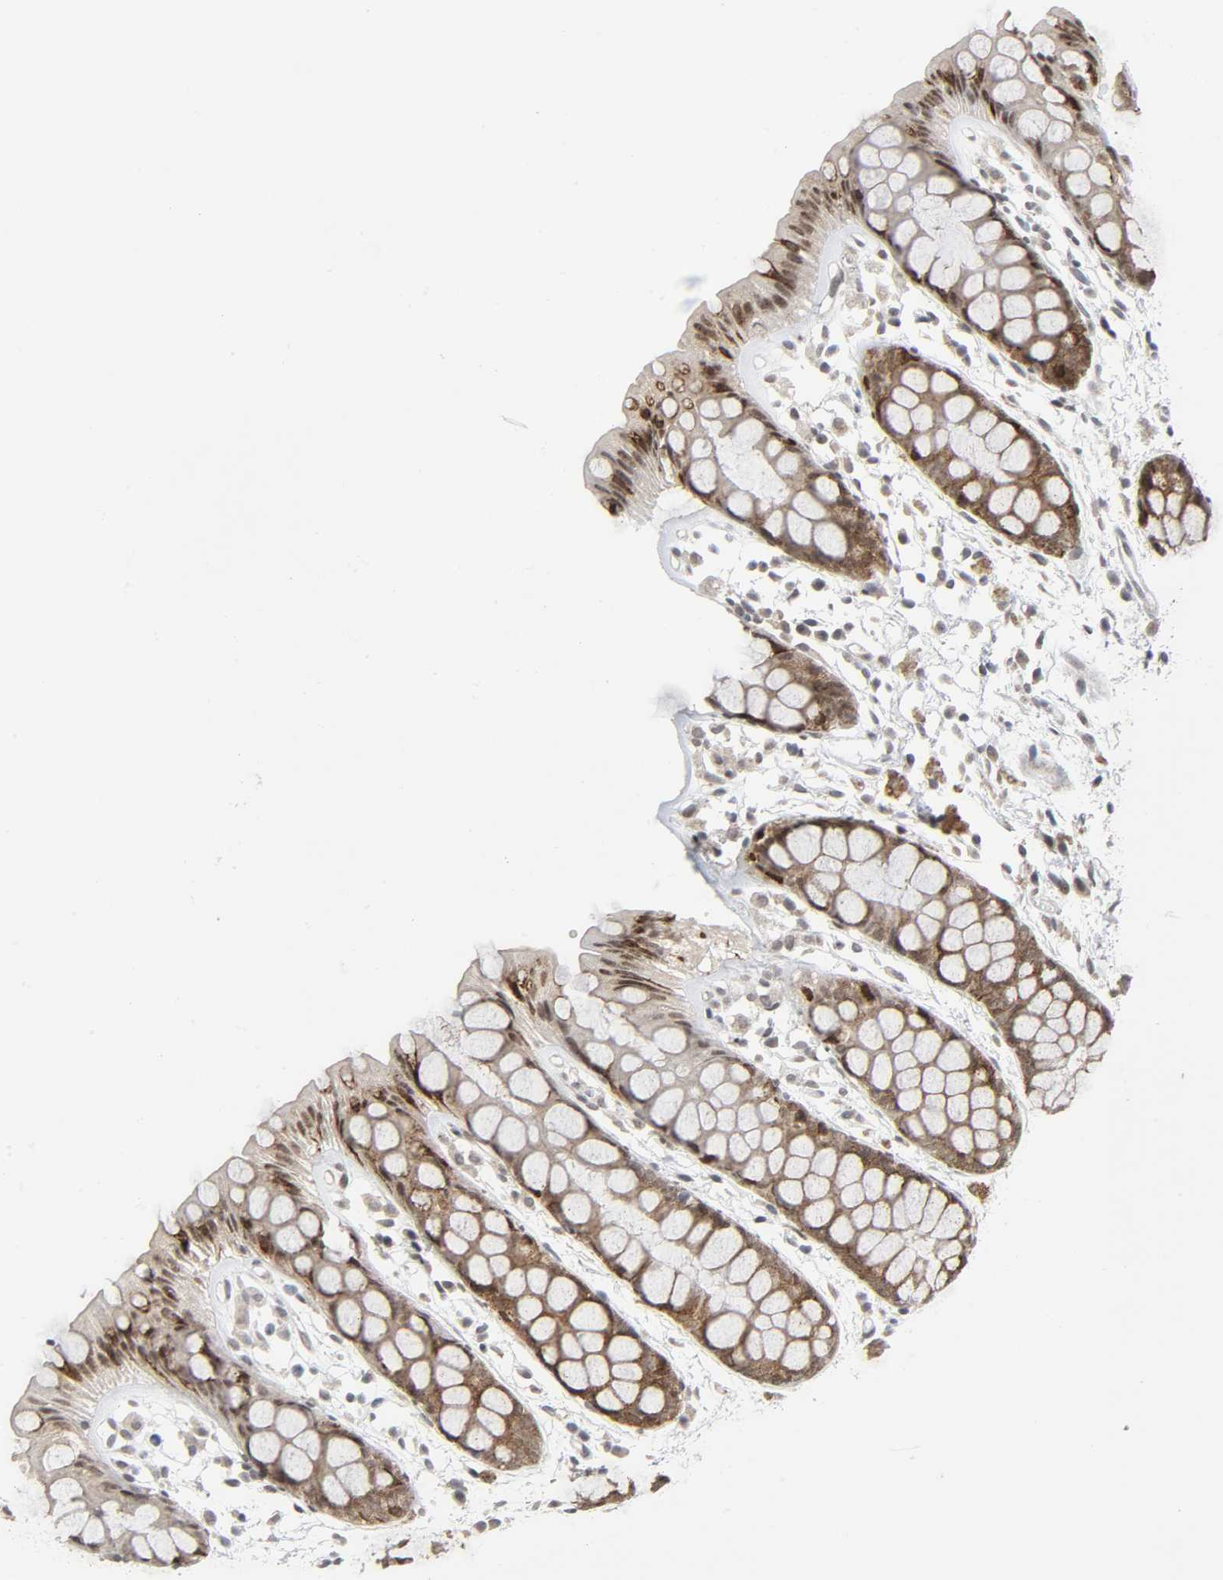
{"staining": {"intensity": "moderate", "quantity": ">75%", "location": "cytoplasmic/membranous,nuclear"}, "tissue": "rectum", "cell_type": "Glandular cells", "image_type": "normal", "snomed": [{"axis": "morphology", "description": "Normal tissue, NOS"}, {"axis": "topography", "description": "Rectum"}], "caption": "High-power microscopy captured an immunohistochemistry (IHC) photomicrograph of benign rectum, revealing moderate cytoplasmic/membranous,nuclear positivity in approximately >75% of glandular cells.", "gene": "MUC1", "patient": {"sex": "female", "age": 66}}